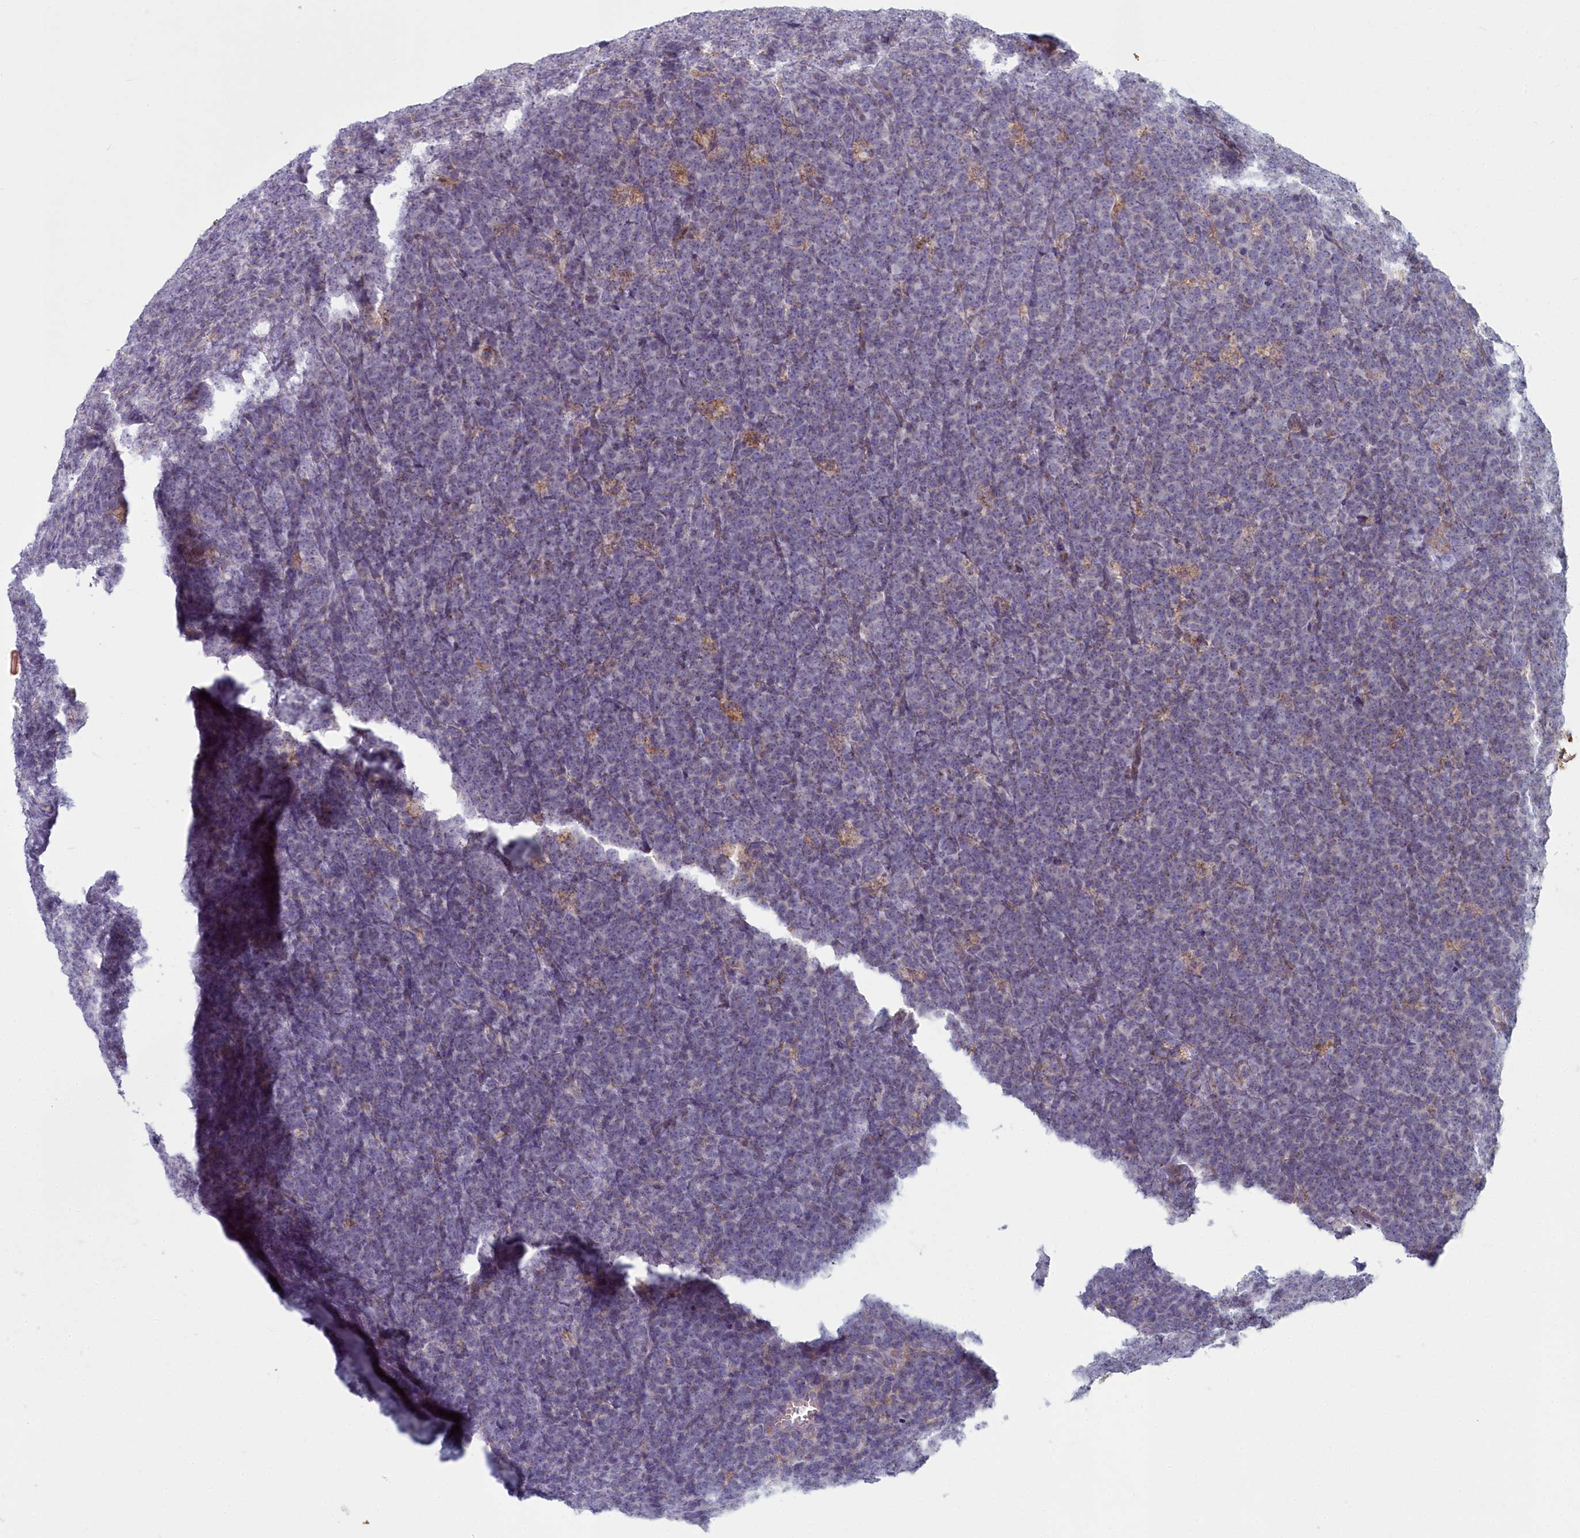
{"staining": {"intensity": "negative", "quantity": "none", "location": "none"}, "tissue": "lymphoma", "cell_type": "Tumor cells", "image_type": "cancer", "snomed": [{"axis": "morphology", "description": "Malignant lymphoma, non-Hodgkin's type, High grade"}, {"axis": "topography", "description": "Small intestine"}], "caption": "This is an IHC image of human malignant lymphoma, non-Hodgkin's type (high-grade). There is no positivity in tumor cells.", "gene": "INSYN2A", "patient": {"sex": "male", "age": 8}}